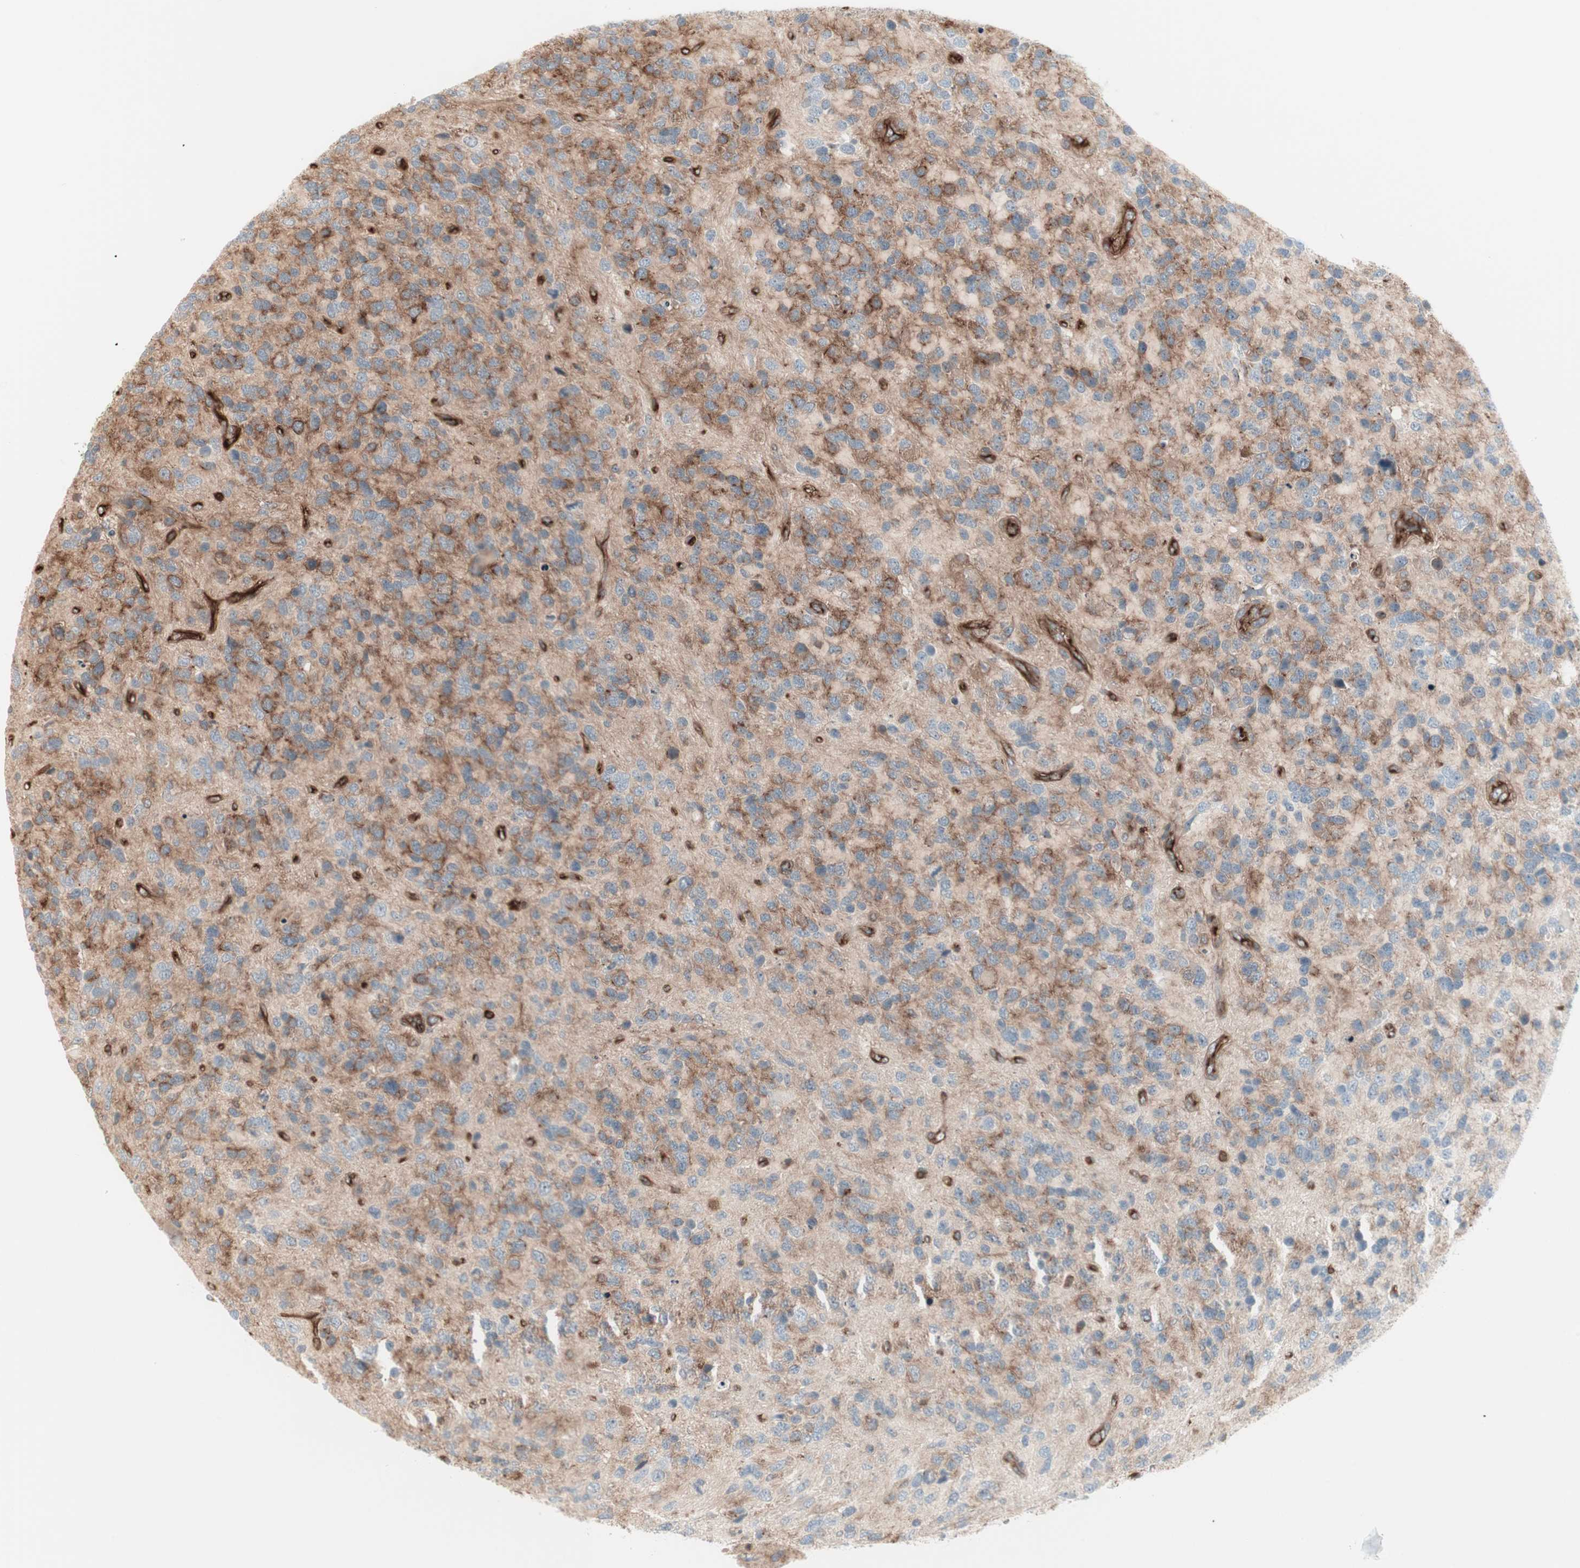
{"staining": {"intensity": "moderate", "quantity": "25%-75%", "location": "cytoplasmic/membranous"}, "tissue": "glioma", "cell_type": "Tumor cells", "image_type": "cancer", "snomed": [{"axis": "morphology", "description": "Glioma, malignant, High grade"}, {"axis": "topography", "description": "Brain"}], "caption": "Approximately 25%-75% of tumor cells in human glioma demonstrate moderate cytoplasmic/membranous protein positivity as visualized by brown immunohistochemical staining.", "gene": "TCP11L1", "patient": {"sex": "female", "age": 58}}